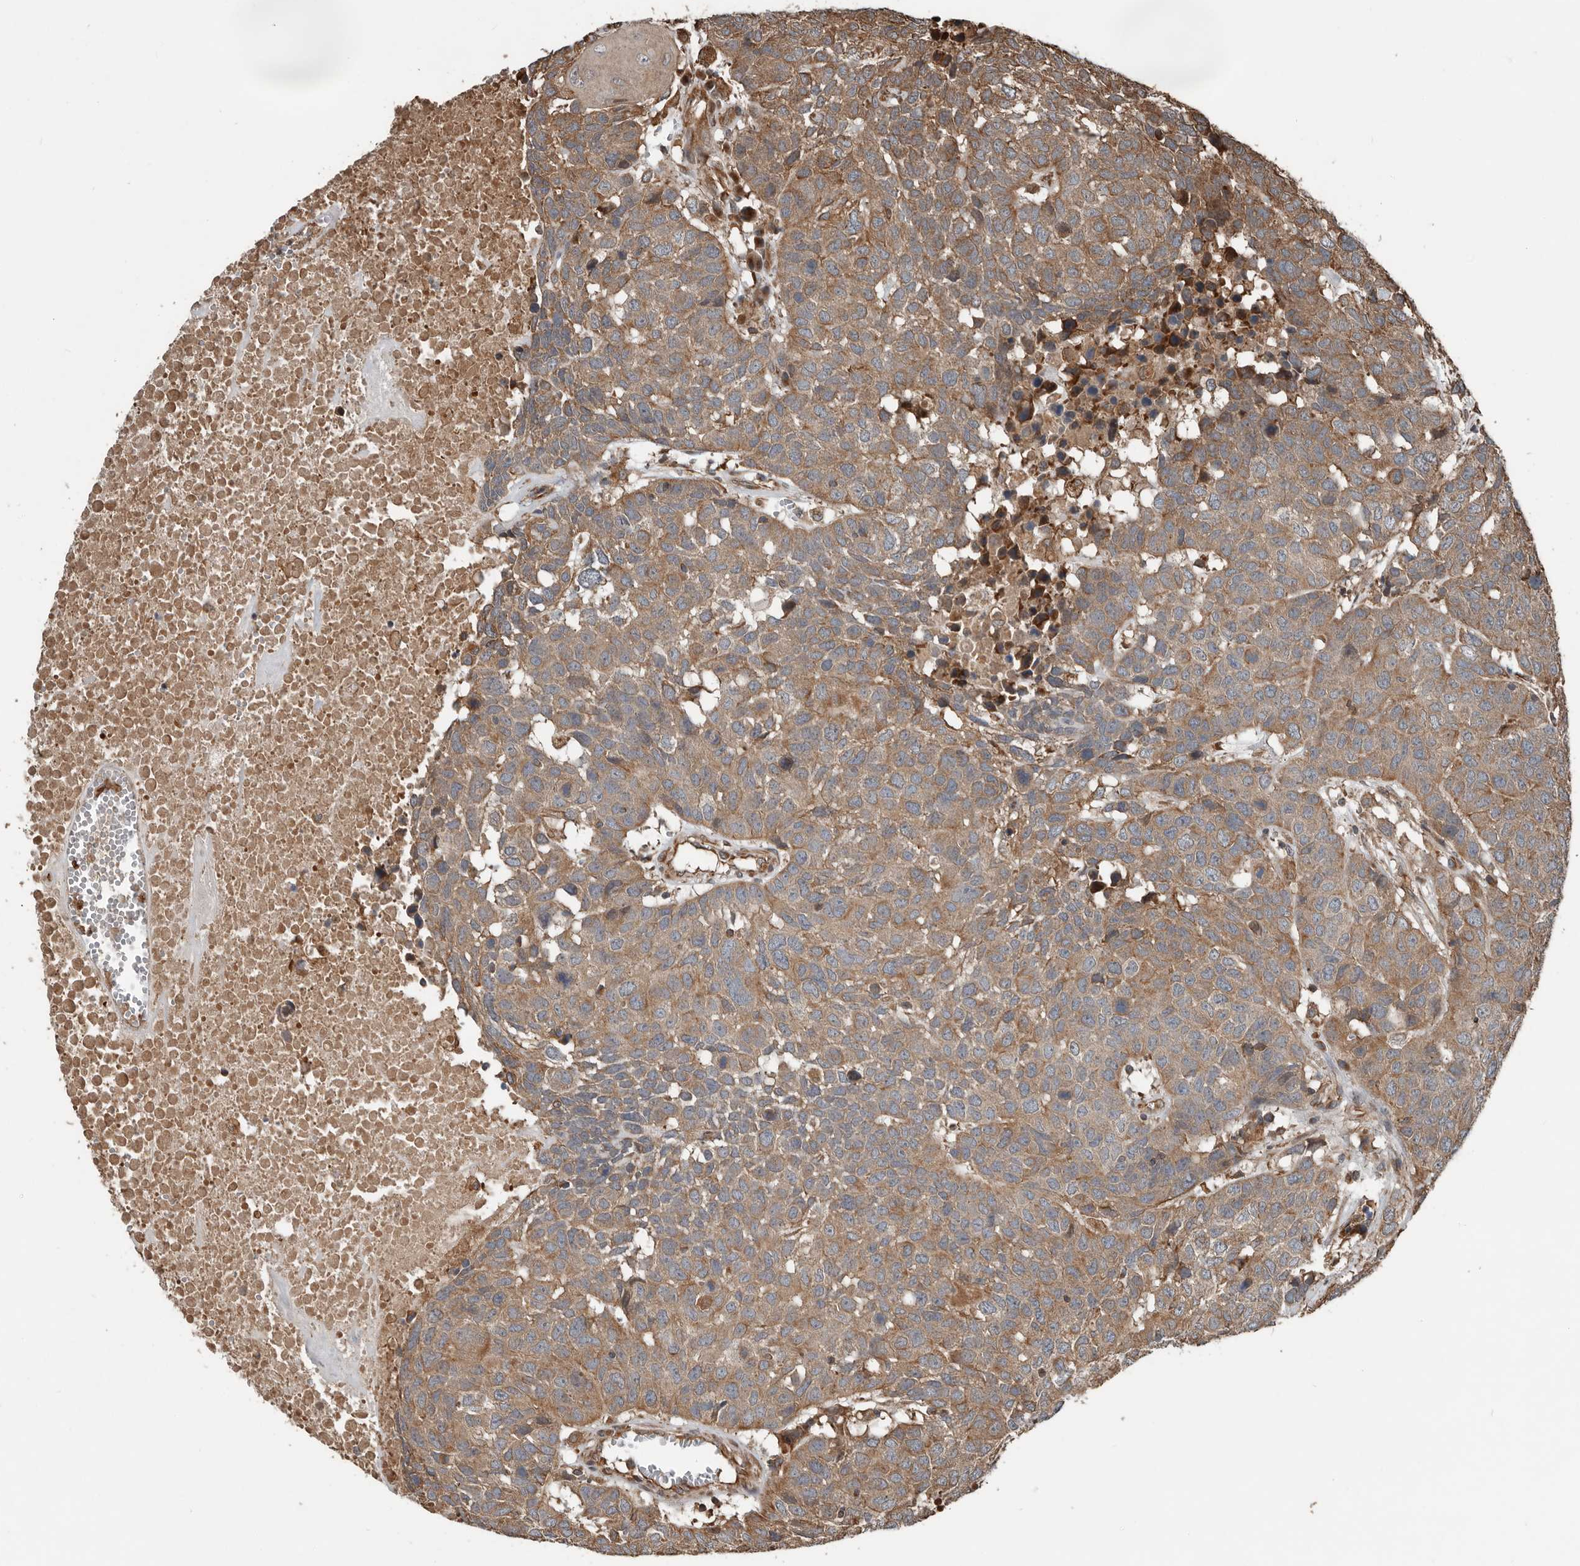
{"staining": {"intensity": "moderate", "quantity": ">75%", "location": "cytoplasmic/membranous"}, "tissue": "head and neck cancer", "cell_type": "Tumor cells", "image_type": "cancer", "snomed": [{"axis": "morphology", "description": "Squamous cell carcinoma, NOS"}, {"axis": "topography", "description": "Head-Neck"}], "caption": "A micrograph of head and neck cancer (squamous cell carcinoma) stained for a protein displays moderate cytoplasmic/membranous brown staining in tumor cells.", "gene": "YOD1", "patient": {"sex": "male", "age": 66}}